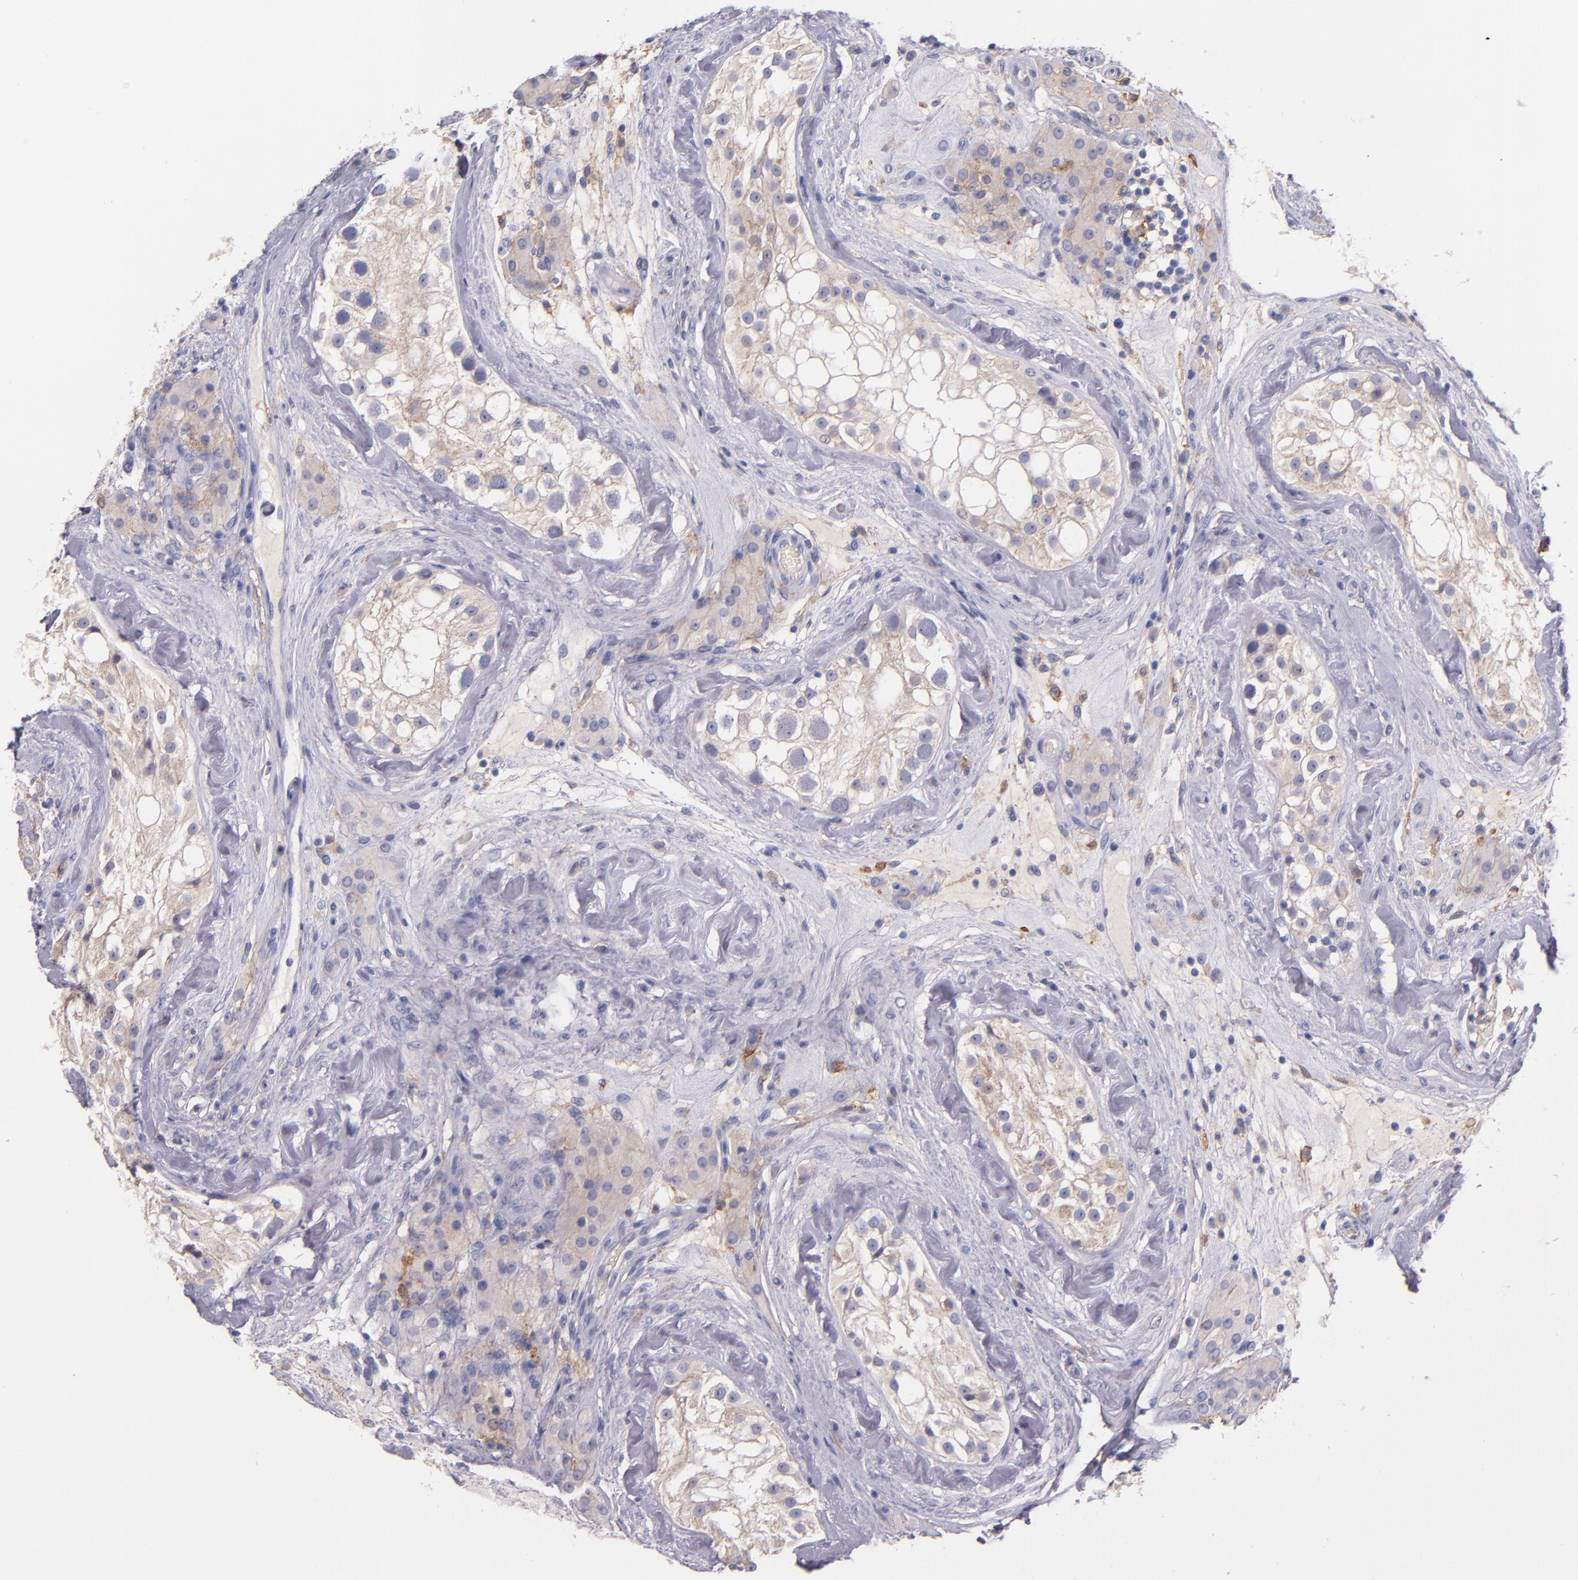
{"staining": {"intensity": "weak", "quantity": "25%-75%", "location": "cytoplasmic/membranous"}, "tissue": "testis", "cell_type": "Cells in seminiferous ducts", "image_type": "normal", "snomed": [{"axis": "morphology", "description": "Normal tissue, NOS"}, {"axis": "topography", "description": "Testis"}], "caption": "Immunohistochemical staining of unremarkable testis shows 25%-75% levels of weak cytoplasmic/membranous protein positivity in approximately 25%-75% of cells in seminiferous ducts.", "gene": "C5AR1", "patient": {"sex": "male", "age": 46}}